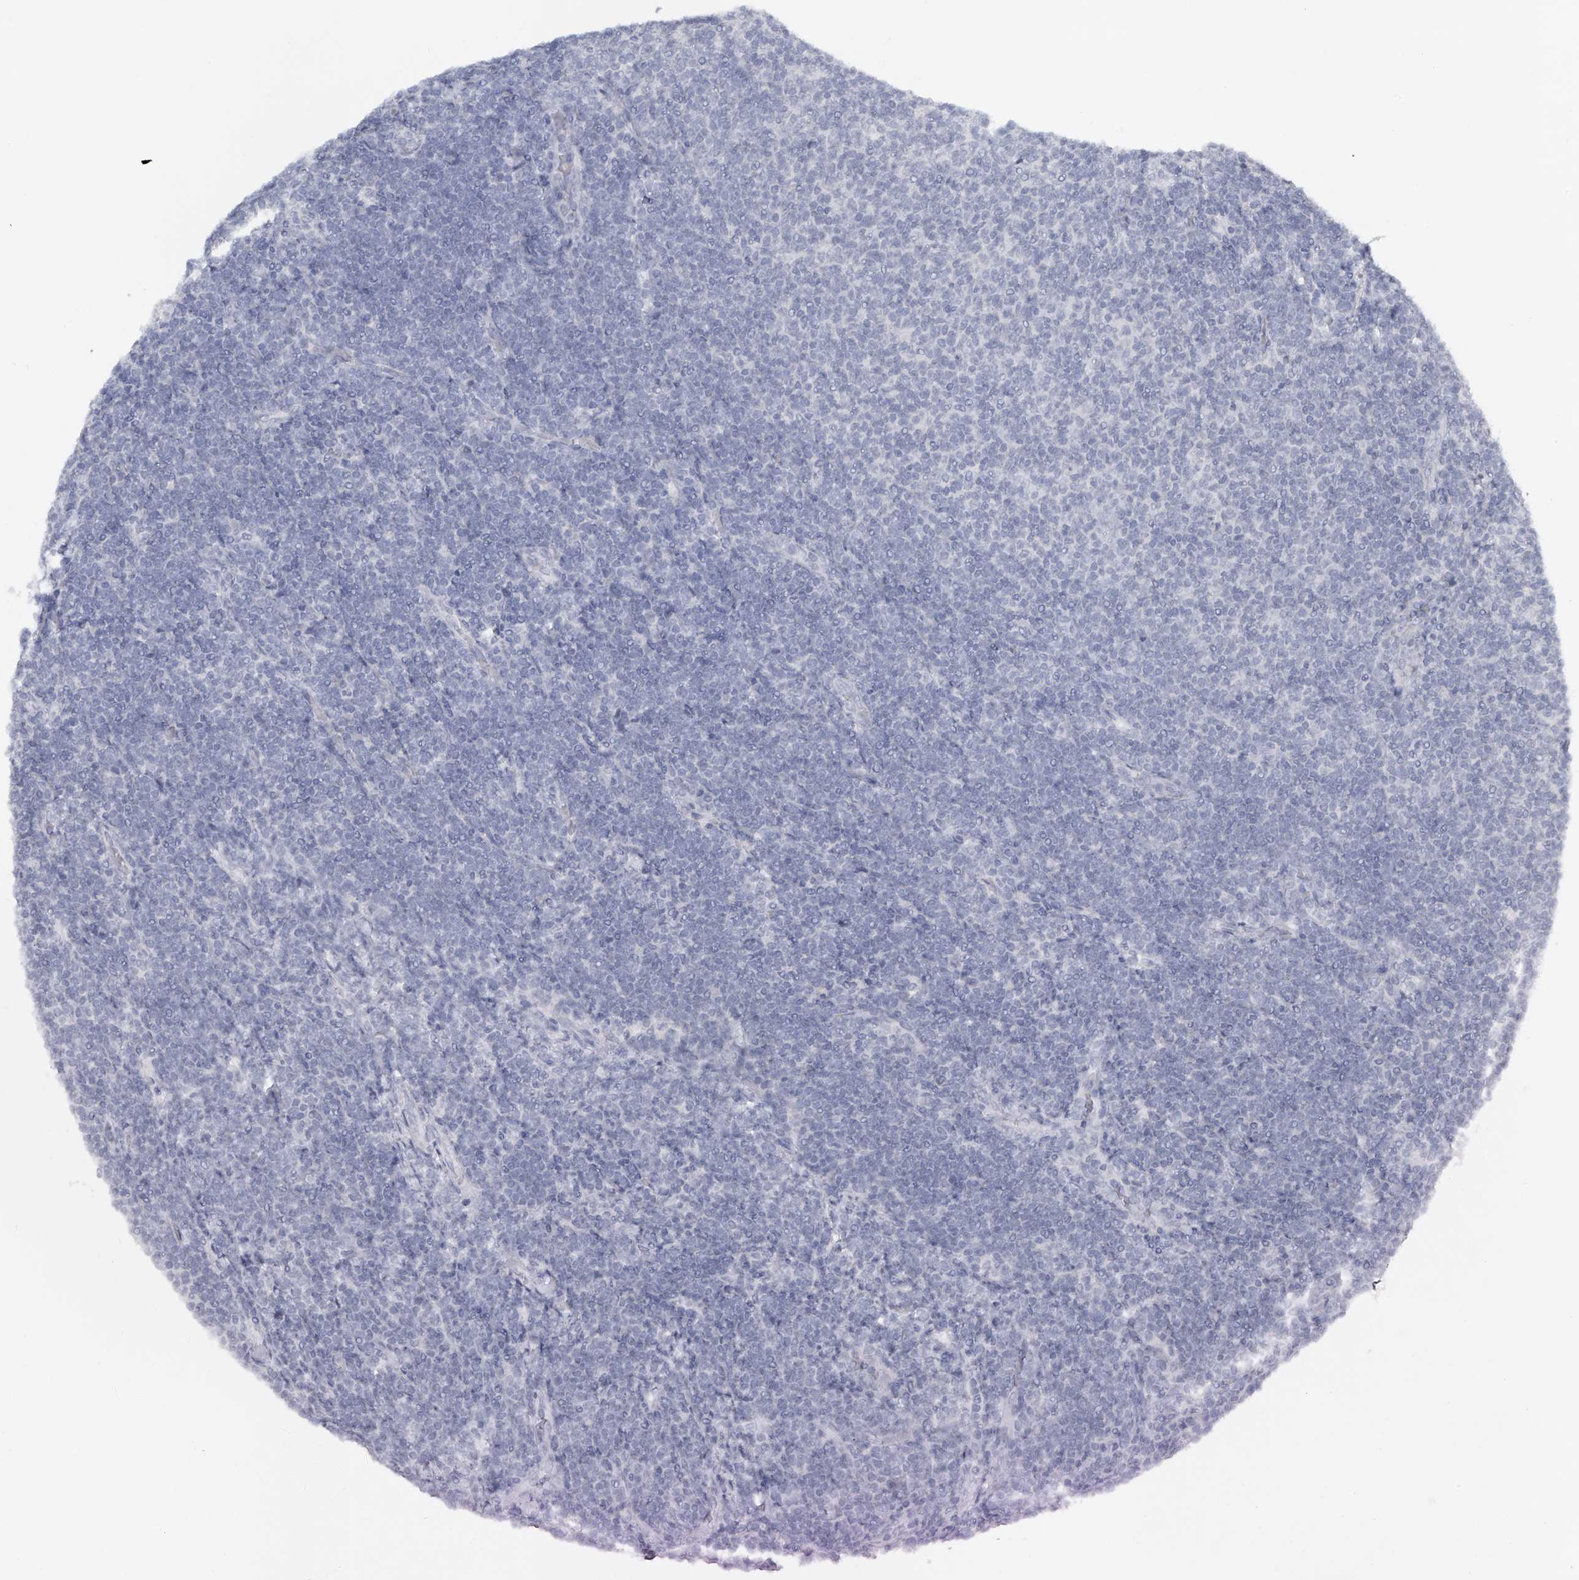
{"staining": {"intensity": "negative", "quantity": "none", "location": "none"}, "tissue": "lymphoma", "cell_type": "Tumor cells", "image_type": "cancer", "snomed": [{"axis": "morphology", "description": "Malignant lymphoma, non-Hodgkin's type, Low grade"}, {"axis": "topography", "description": "Lymph node"}], "caption": "This is an immunohistochemistry (IHC) micrograph of human lymphoma. There is no staining in tumor cells.", "gene": "FAT2", "patient": {"sex": "male", "age": 66}}